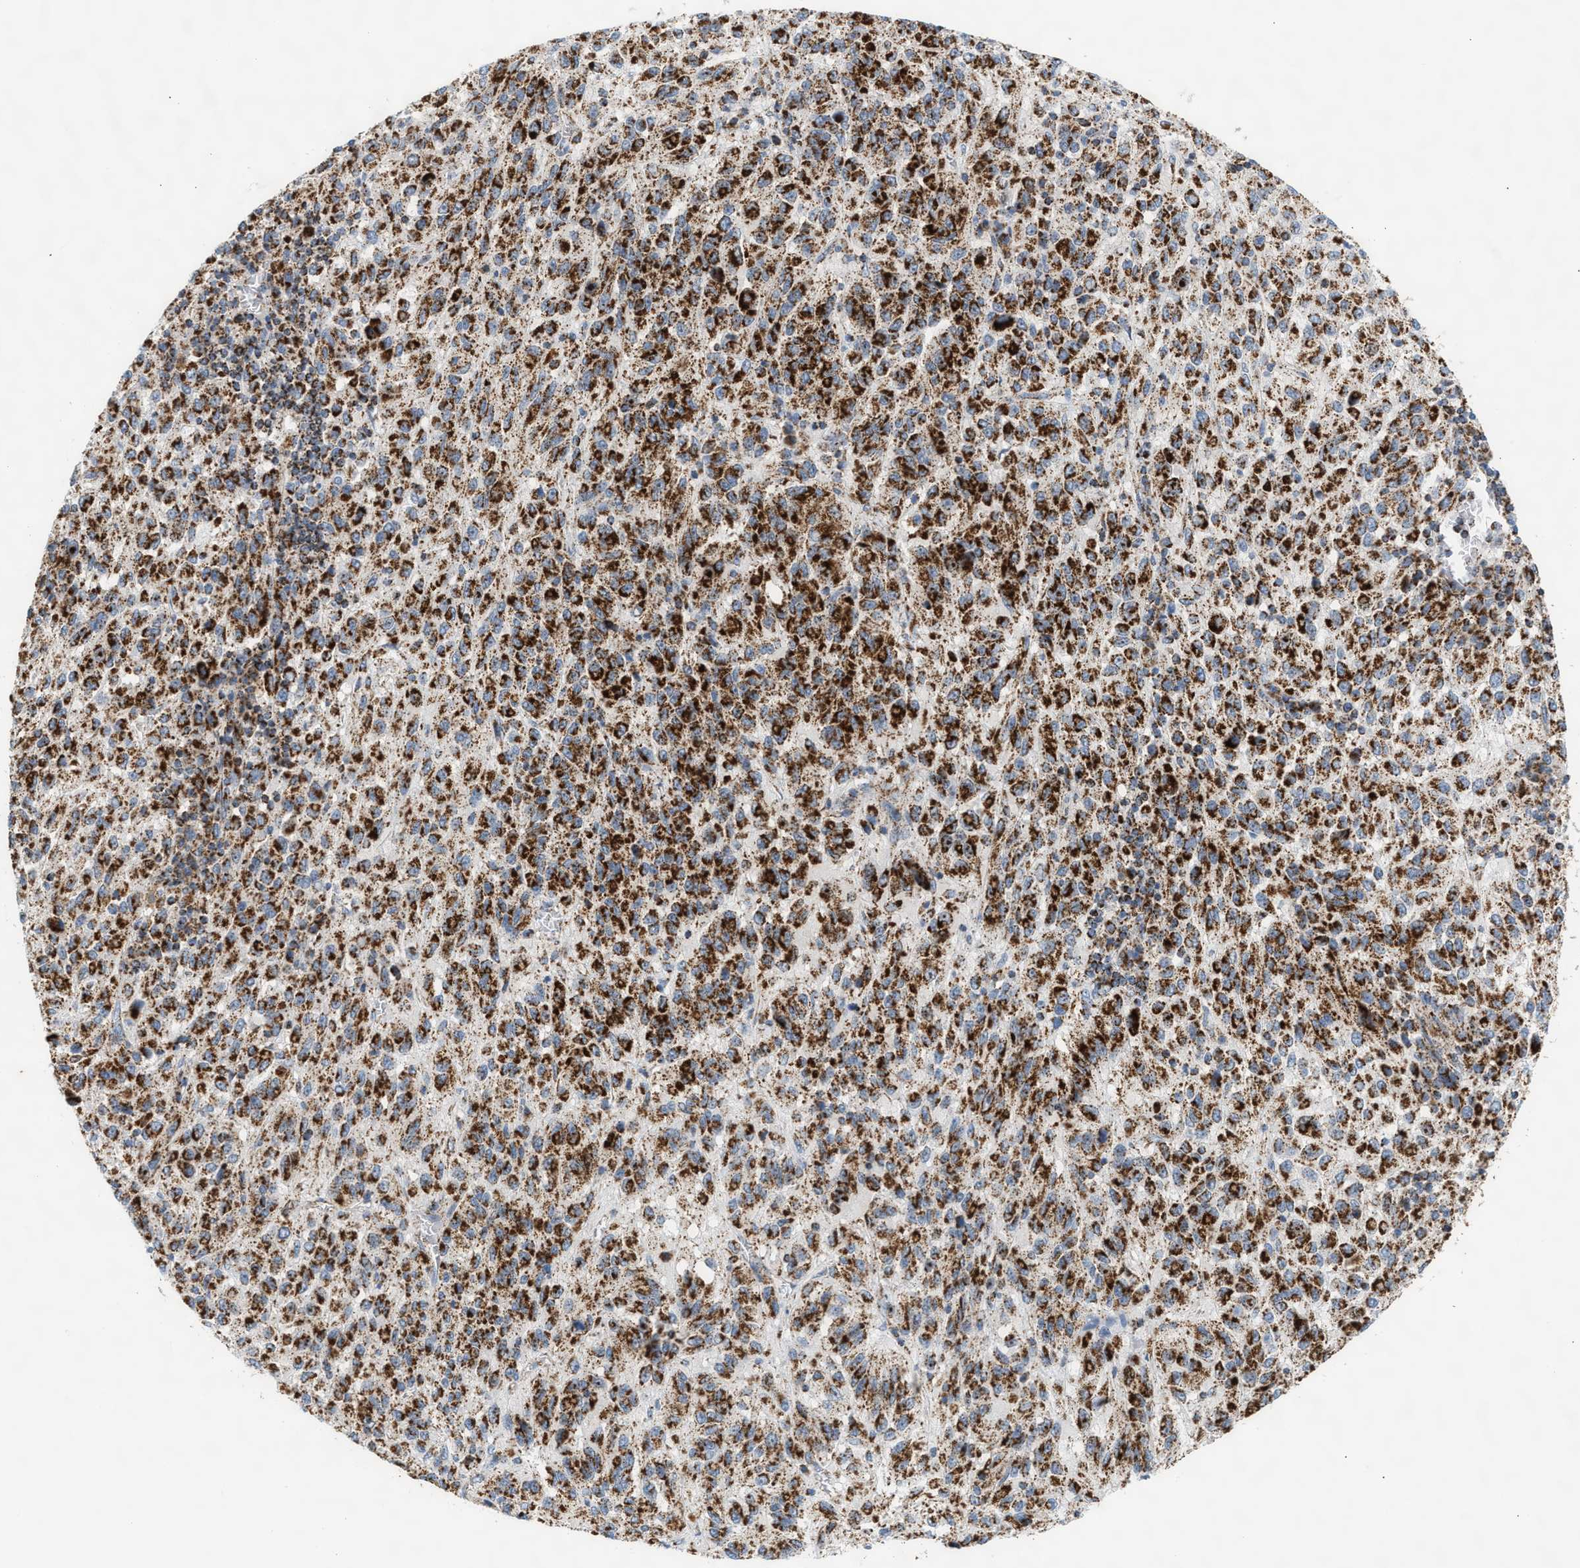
{"staining": {"intensity": "strong", "quantity": ">75%", "location": "cytoplasmic/membranous"}, "tissue": "melanoma", "cell_type": "Tumor cells", "image_type": "cancer", "snomed": [{"axis": "morphology", "description": "Malignant melanoma, Metastatic site"}, {"axis": "topography", "description": "Lung"}], "caption": "Malignant melanoma (metastatic site) stained for a protein (brown) demonstrates strong cytoplasmic/membranous positive positivity in about >75% of tumor cells.", "gene": "OGDH", "patient": {"sex": "male", "age": 64}}